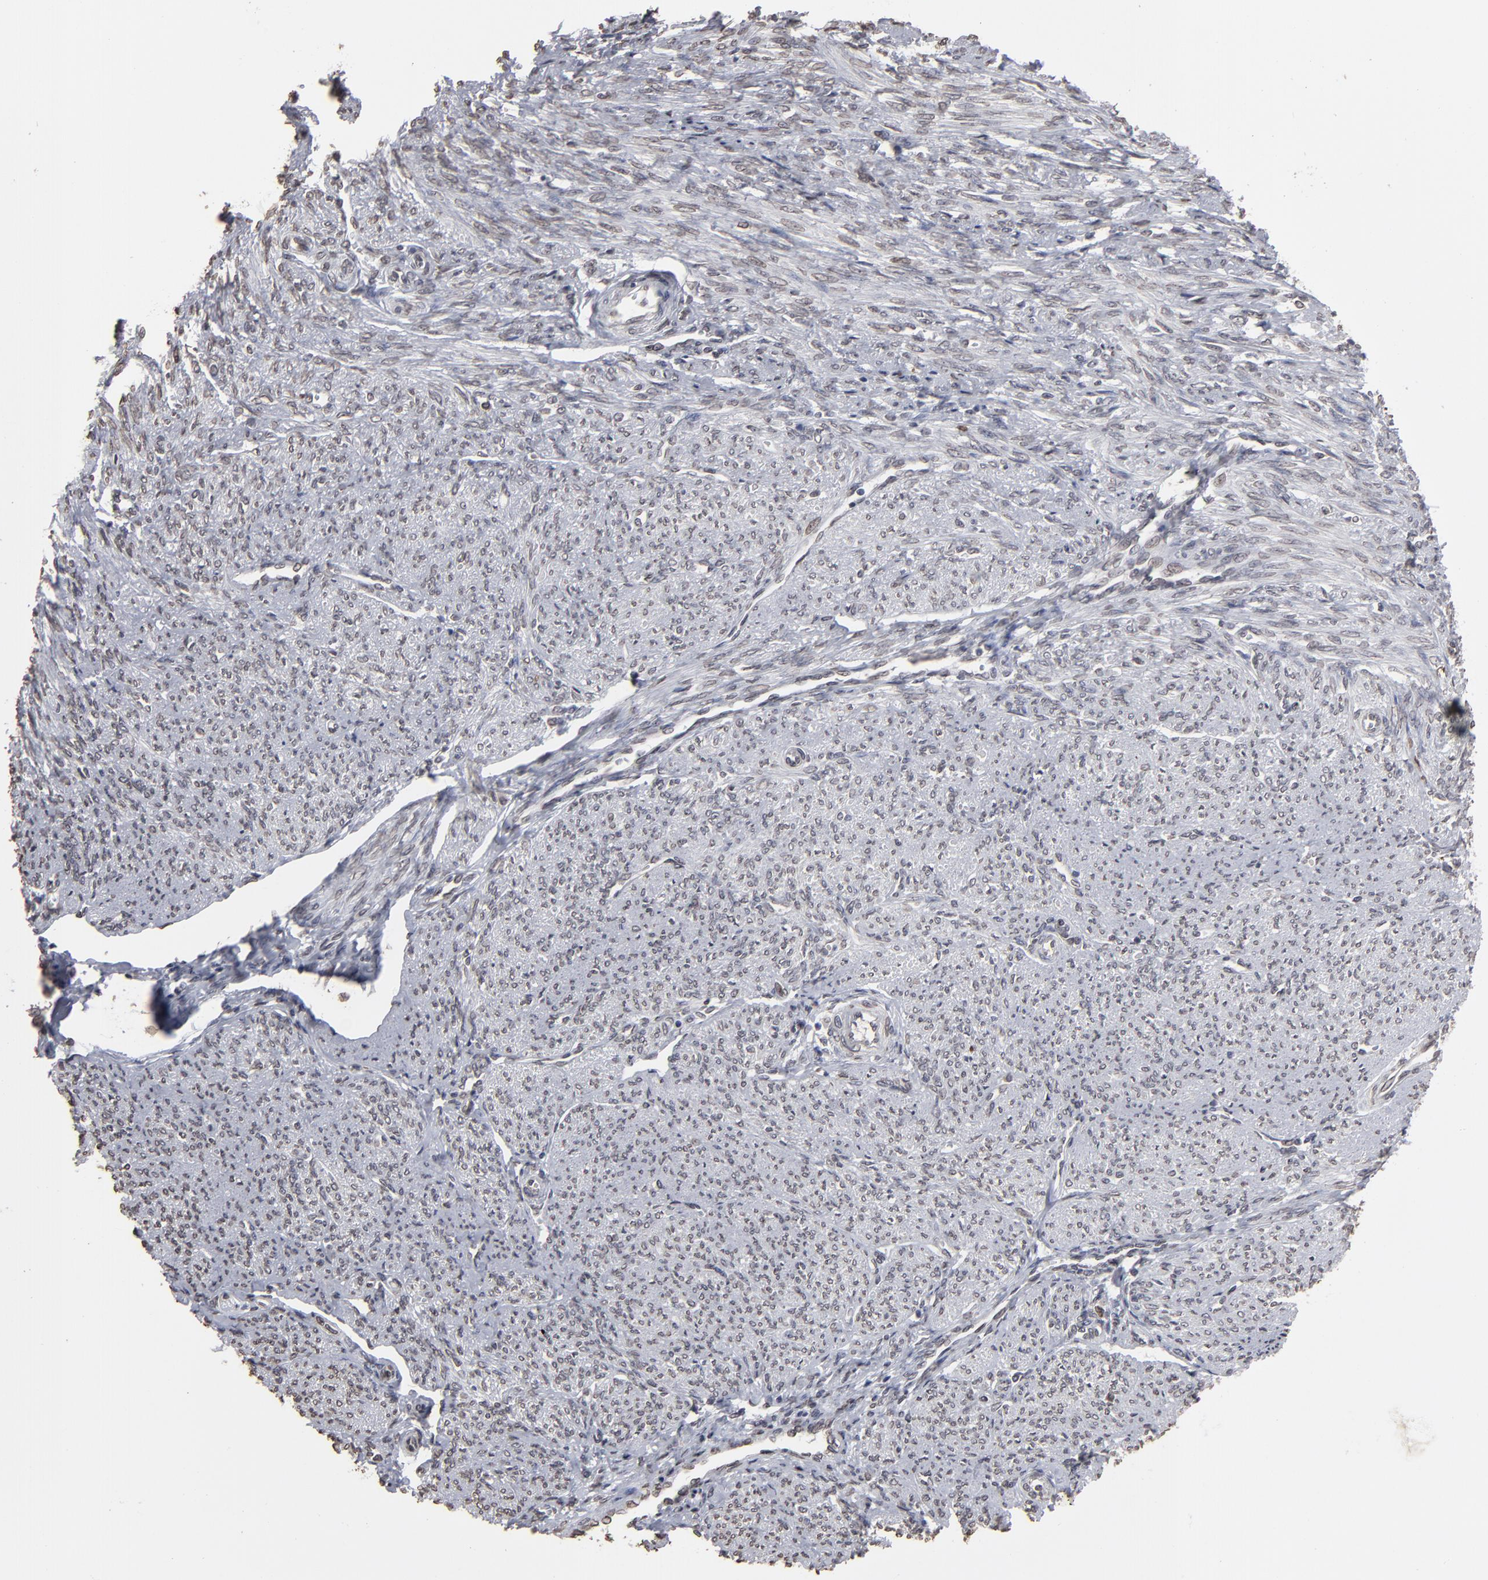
{"staining": {"intensity": "moderate", "quantity": "25%-75%", "location": "nuclear"}, "tissue": "smooth muscle", "cell_type": "Smooth muscle cells", "image_type": "normal", "snomed": [{"axis": "morphology", "description": "Normal tissue, NOS"}, {"axis": "topography", "description": "Smooth muscle"}], "caption": "This micrograph shows unremarkable smooth muscle stained with immunohistochemistry (IHC) to label a protein in brown. The nuclear of smooth muscle cells show moderate positivity for the protein. Nuclei are counter-stained blue.", "gene": "BAZ1A", "patient": {"sex": "female", "age": 65}}